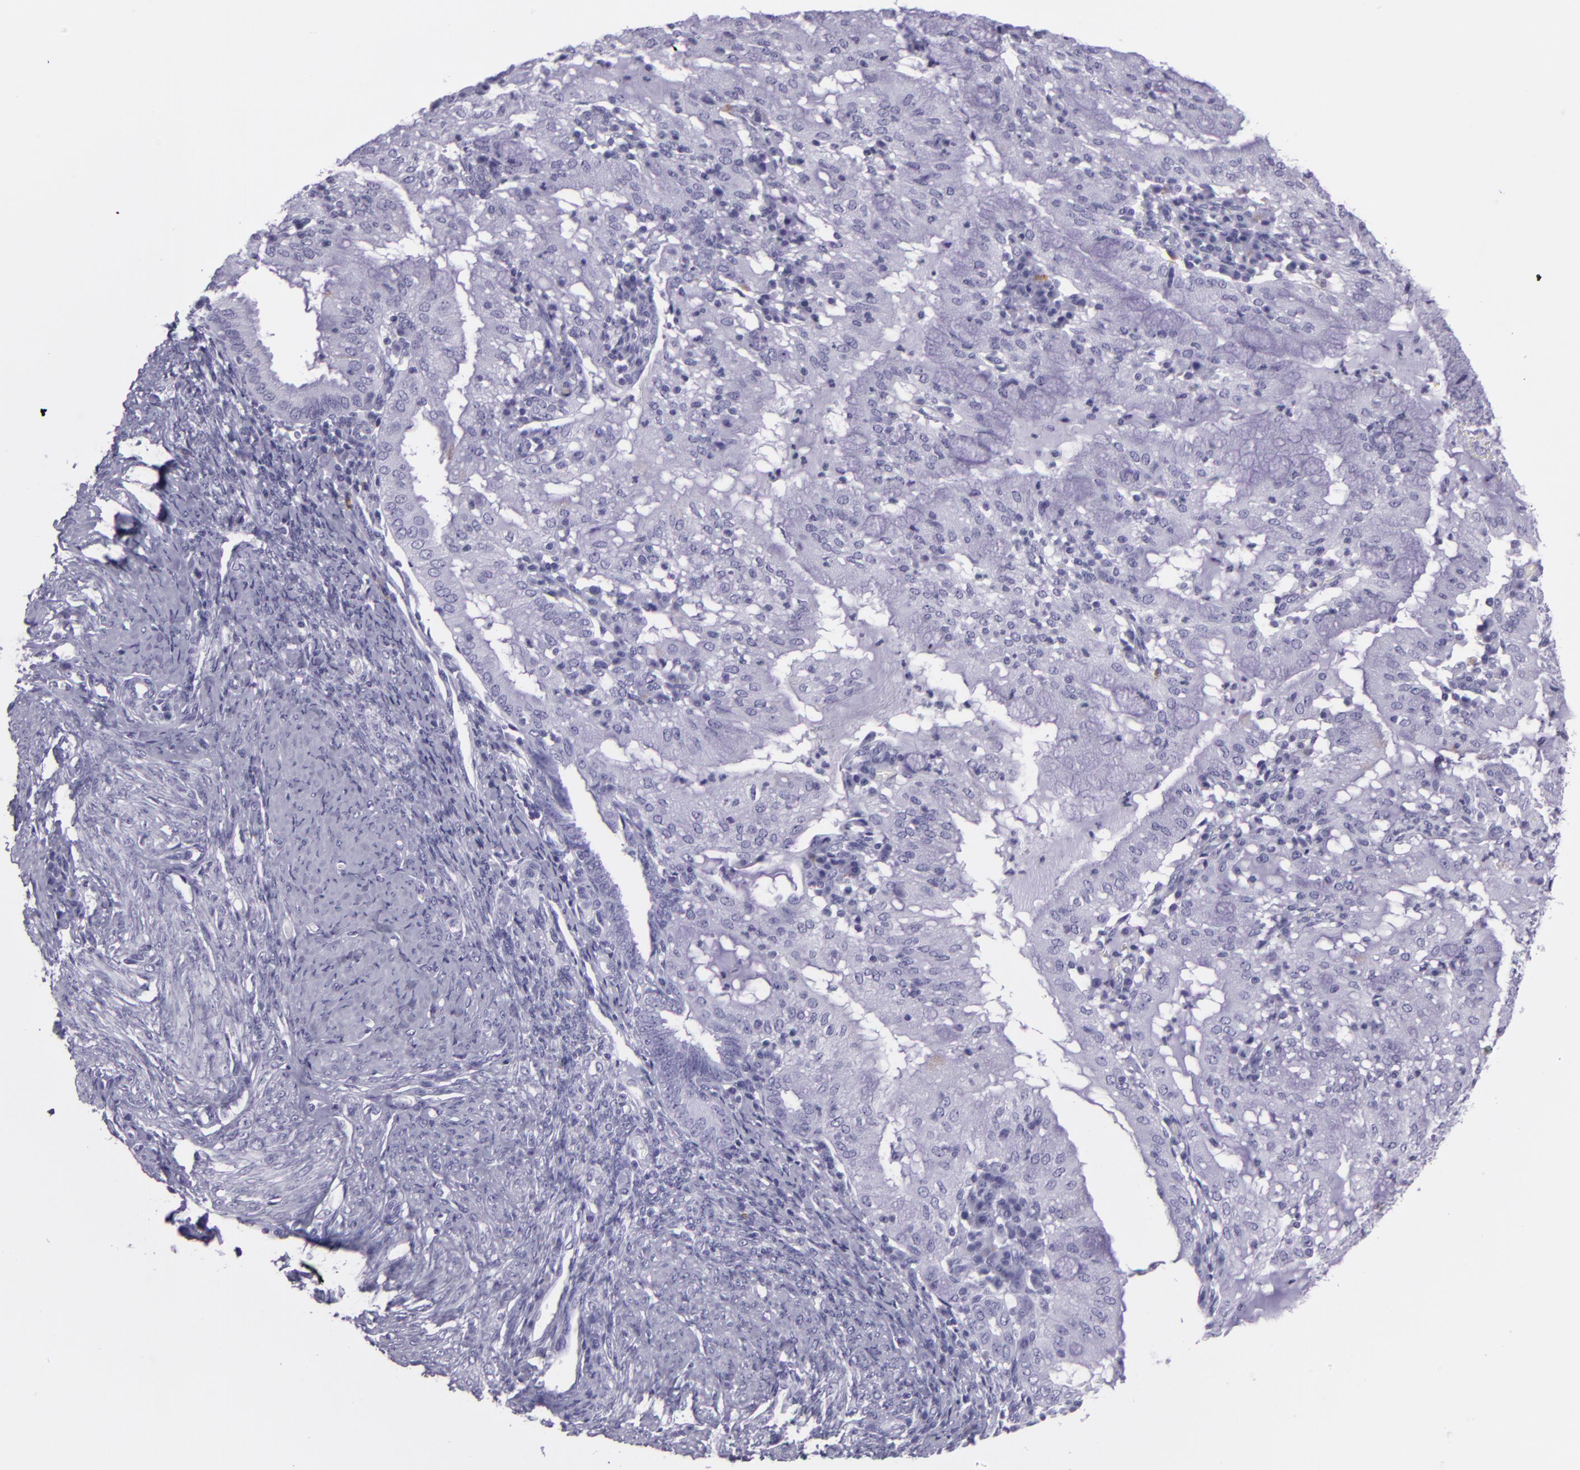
{"staining": {"intensity": "negative", "quantity": "none", "location": "none"}, "tissue": "endometrial cancer", "cell_type": "Tumor cells", "image_type": "cancer", "snomed": [{"axis": "morphology", "description": "Adenocarcinoma, NOS"}, {"axis": "topography", "description": "Endometrium"}], "caption": "This is a micrograph of IHC staining of endometrial cancer (adenocarcinoma), which shows no expression in tumor cells.", "gene": "MUC6", "patient": {"sex": "female", "age": 63}}